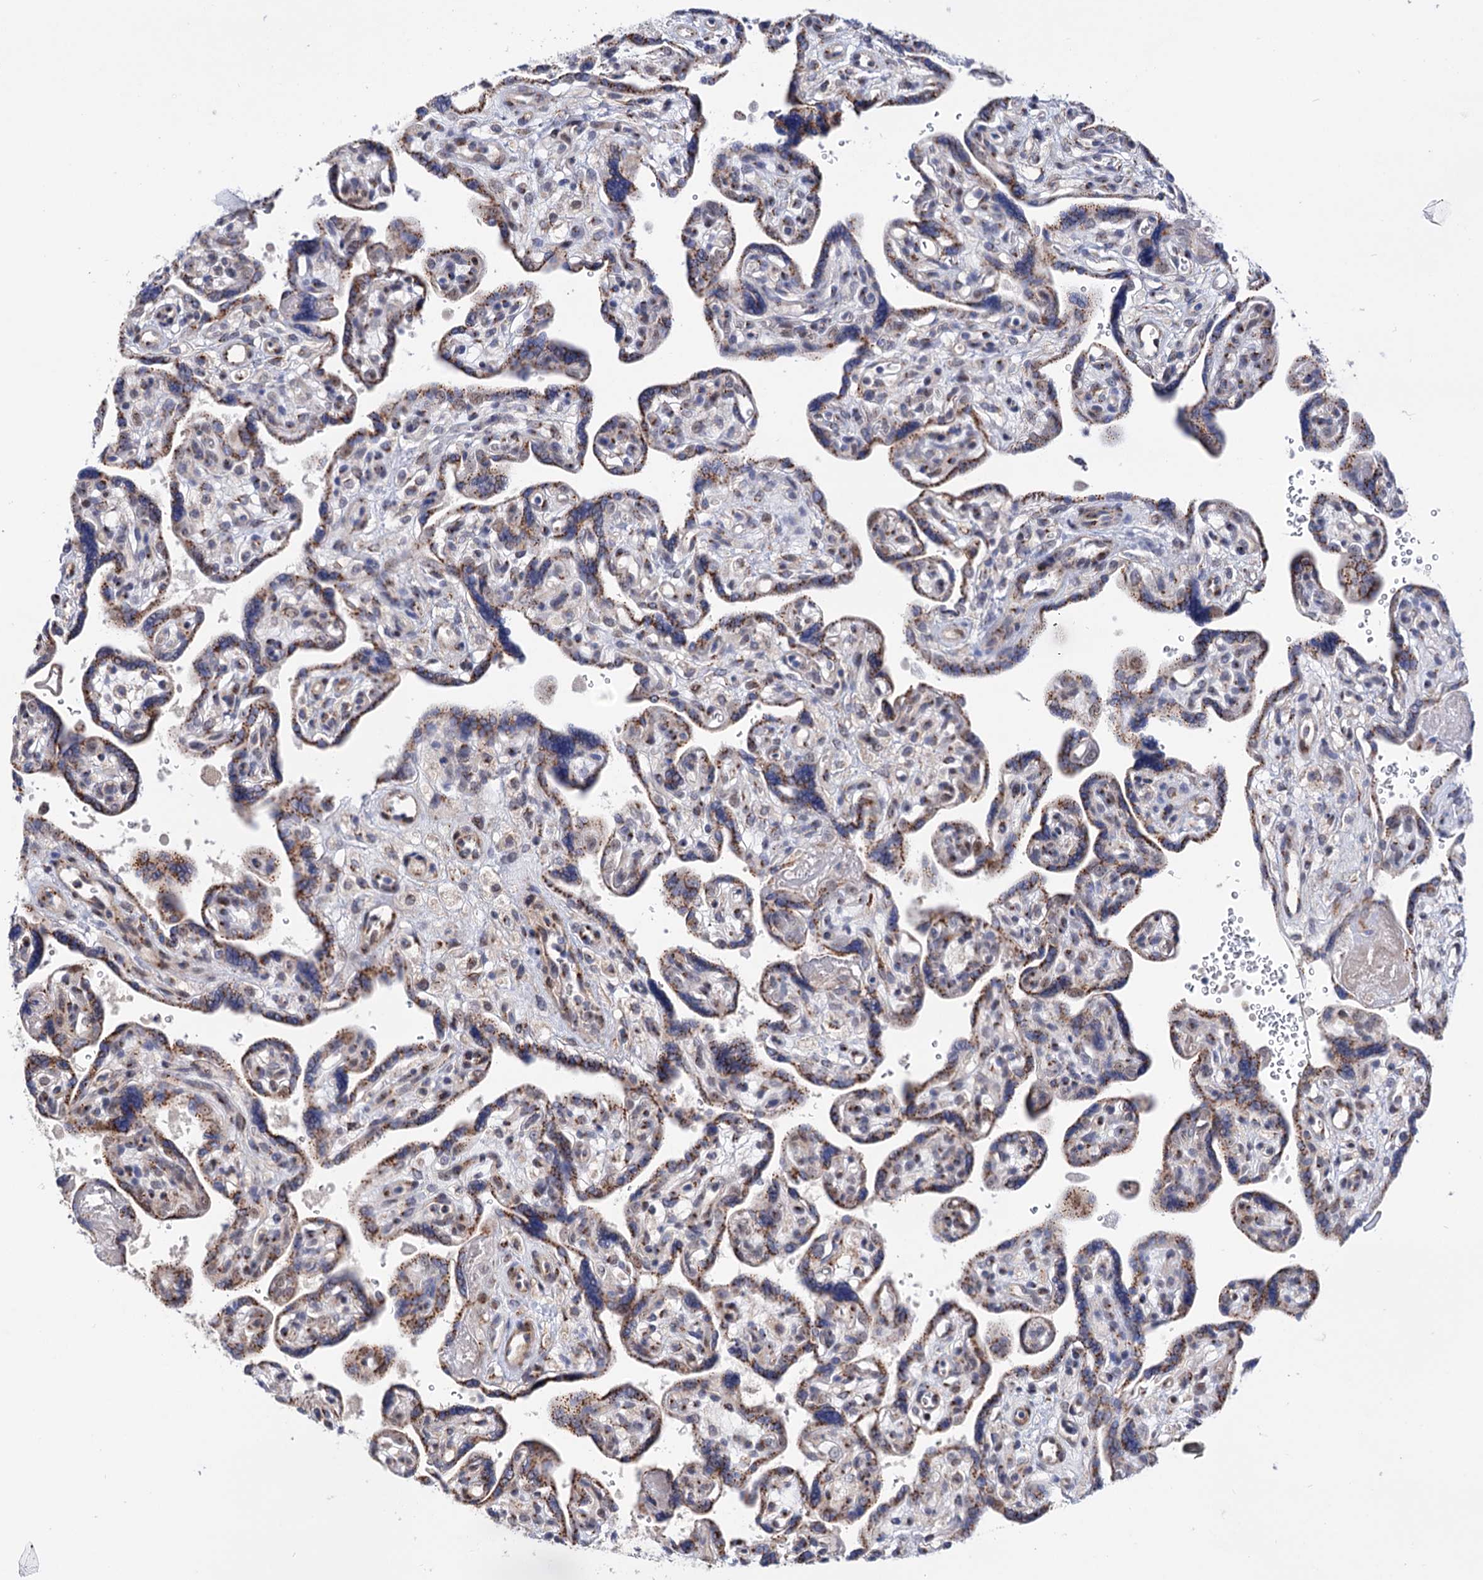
{"staining": {"intensity": "moderate", "quantity": "25%-75%", "location": "cytoplasmic/membranous"}, "tissue": "placenta", "cell_type": "Trophoblastic cells", "image_type": "normal", "snomed": [{"axis": "morphology", "description": "Normal tissue, NOS"}, {"axis": "topography", "description": "Placenta"}], "caption": "High-power microscopy captured an IHC photomicrograph of benign placenta, revealing moderate cytoplasmic/membranous staining in about 25%-75% of trophoblastic cells. (brown staining indicates protein expression, while blue staining denotes nuclei).", "gene": "C11orf96", "patient": {"sex": "female", "age": 39}}